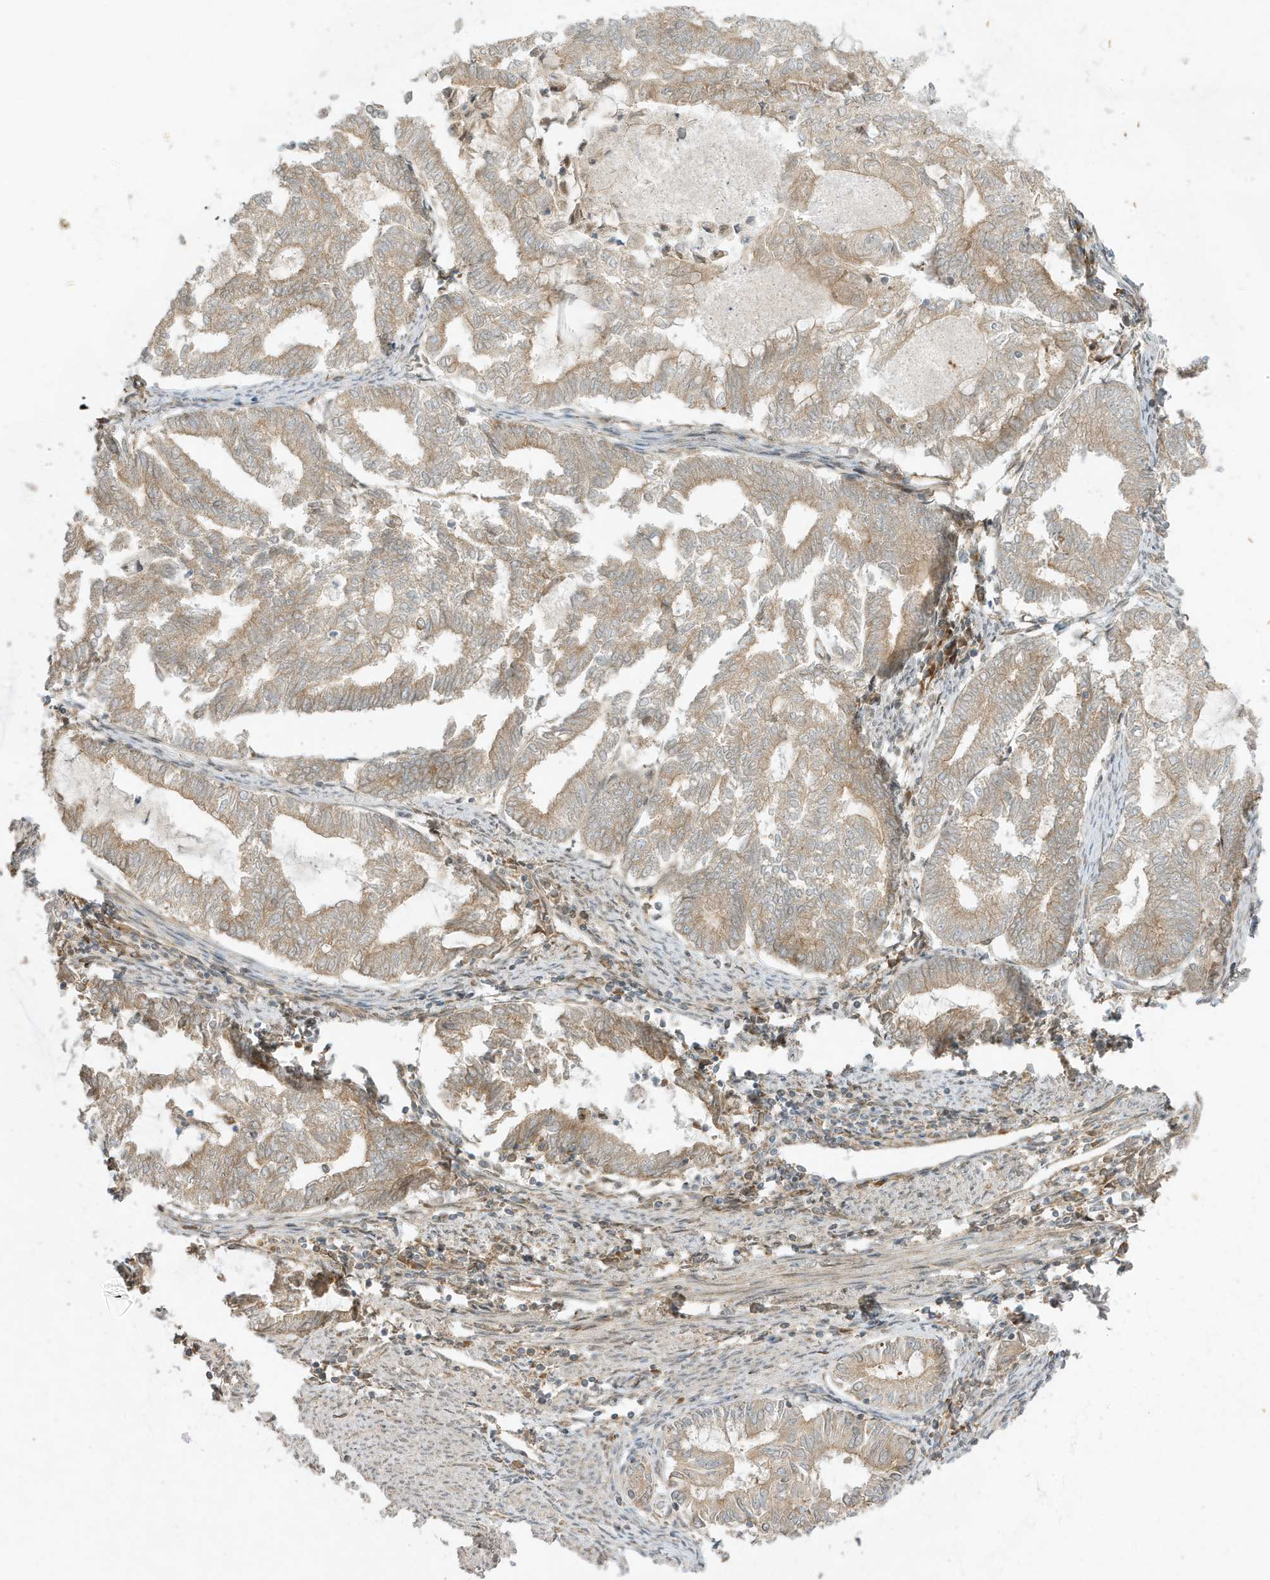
{"staining": {"intensity": "weak", "quantity": ">75%", "location": "cytoplasmic/membranous"}, "tissue": "endometrial cancer", "cell_type": "Tumor cells", "image_type": "cancer", "snomed": [{"axis": "morphology", "description": "Adenocarcinoma, NOS"}, {"axis": "topography", "description": "Endometrium"}], "caption": "Weak cytoplasmic/membranous positivity is present in approximately >75% of tumor cells in endometrial adenocarcinoma. (DAB (3,3'-diaminobenzidine) = brown stain, brightfield microscopy at high magnification).", "gene": "SCARF2", "patient": {"sex": "female", "age": 79}}